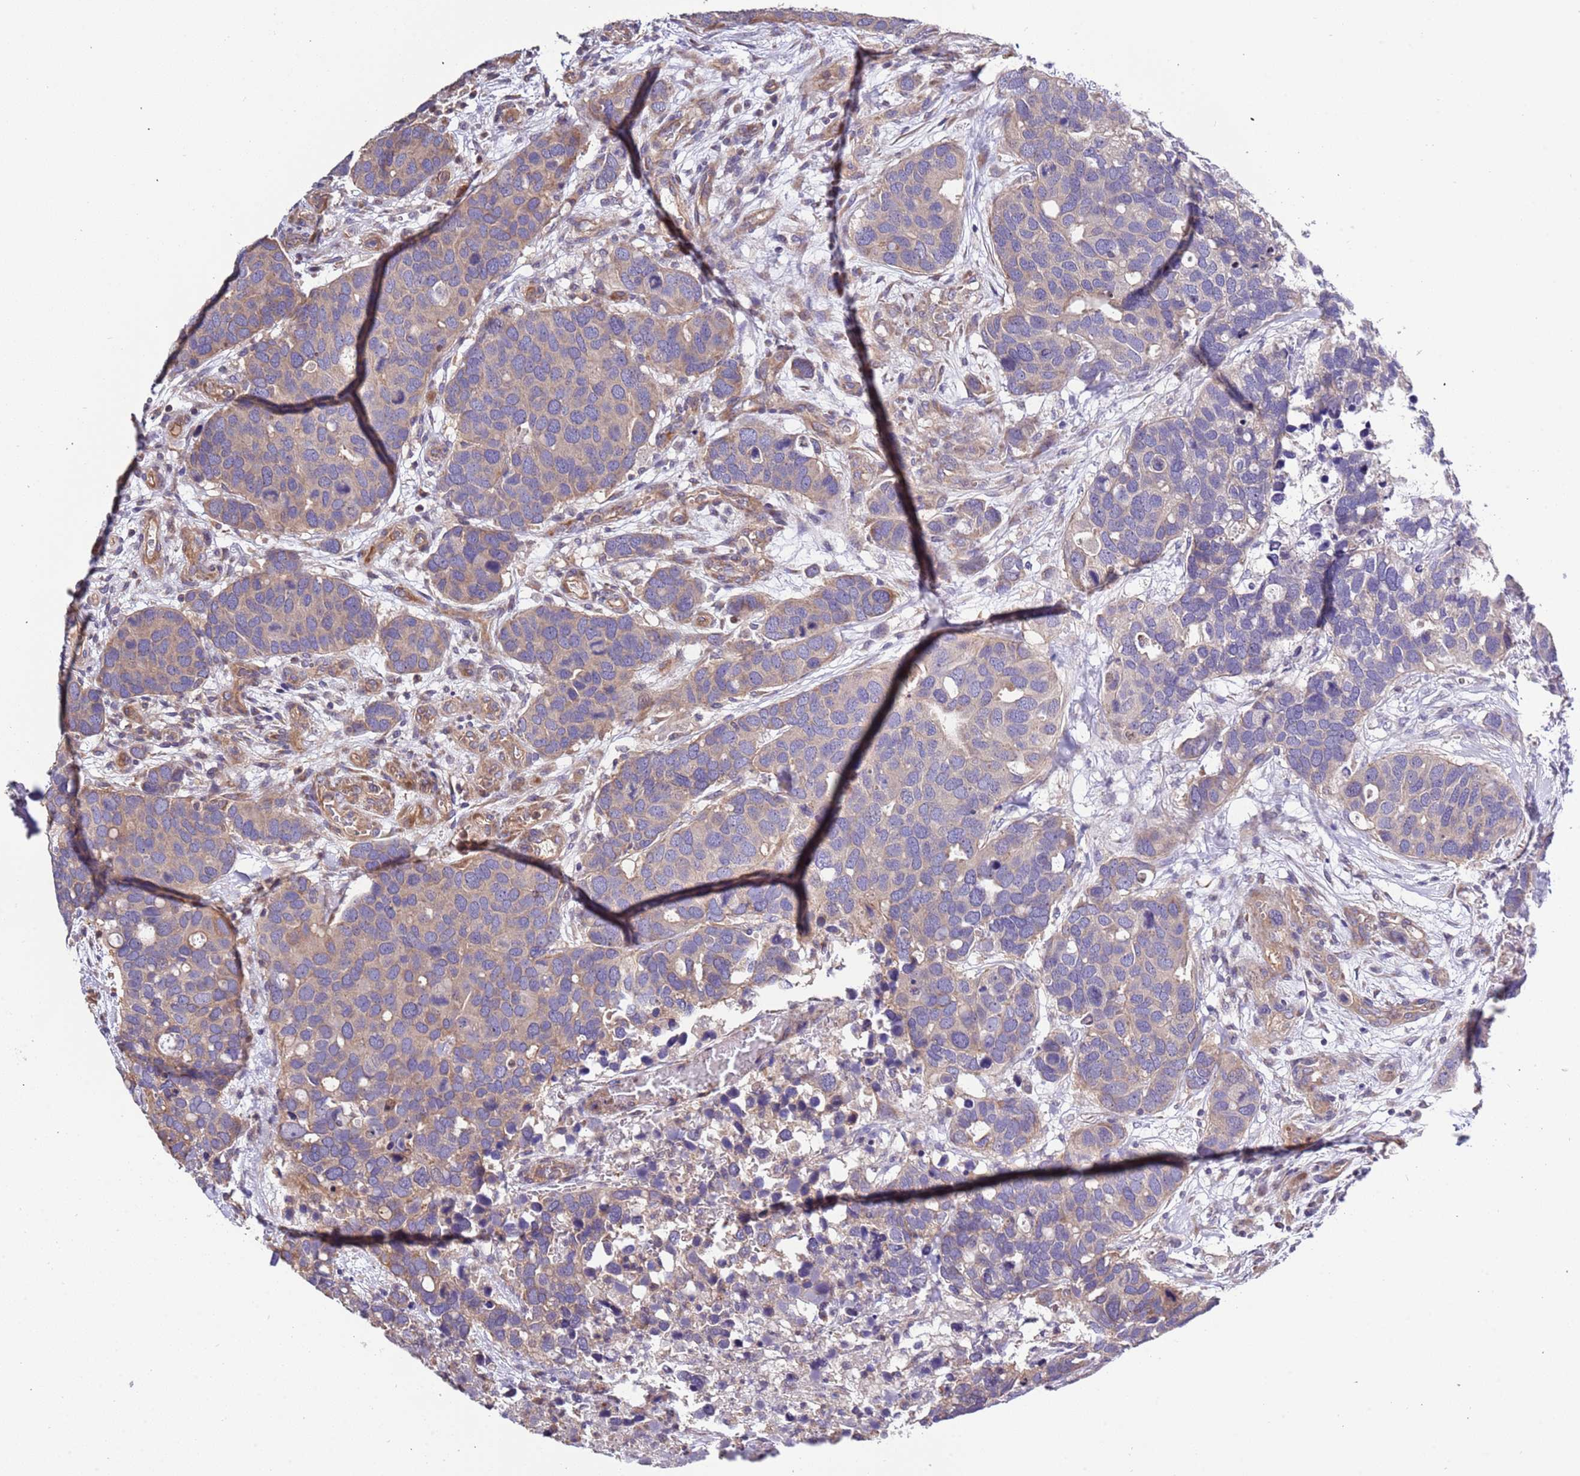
{"staining": {"intensity": "weak", "quantity": "<25%", "location": "cytoplasmic/membranous"}, "tissue": "breast cancer", "cell_type": "Tumor cells", "image_type": "cancer", "snomed": [{"axis": "morphology", "description": "Duct carcinoma"}, {"axis": "topography", "description": "Breast"}], "caption": "IHC of breast infiltrating ductal carcinoma exhibits no positivity in tumor cells.", "gene": "LAMB4", "patient": {"sex": "female", "age": 83}}